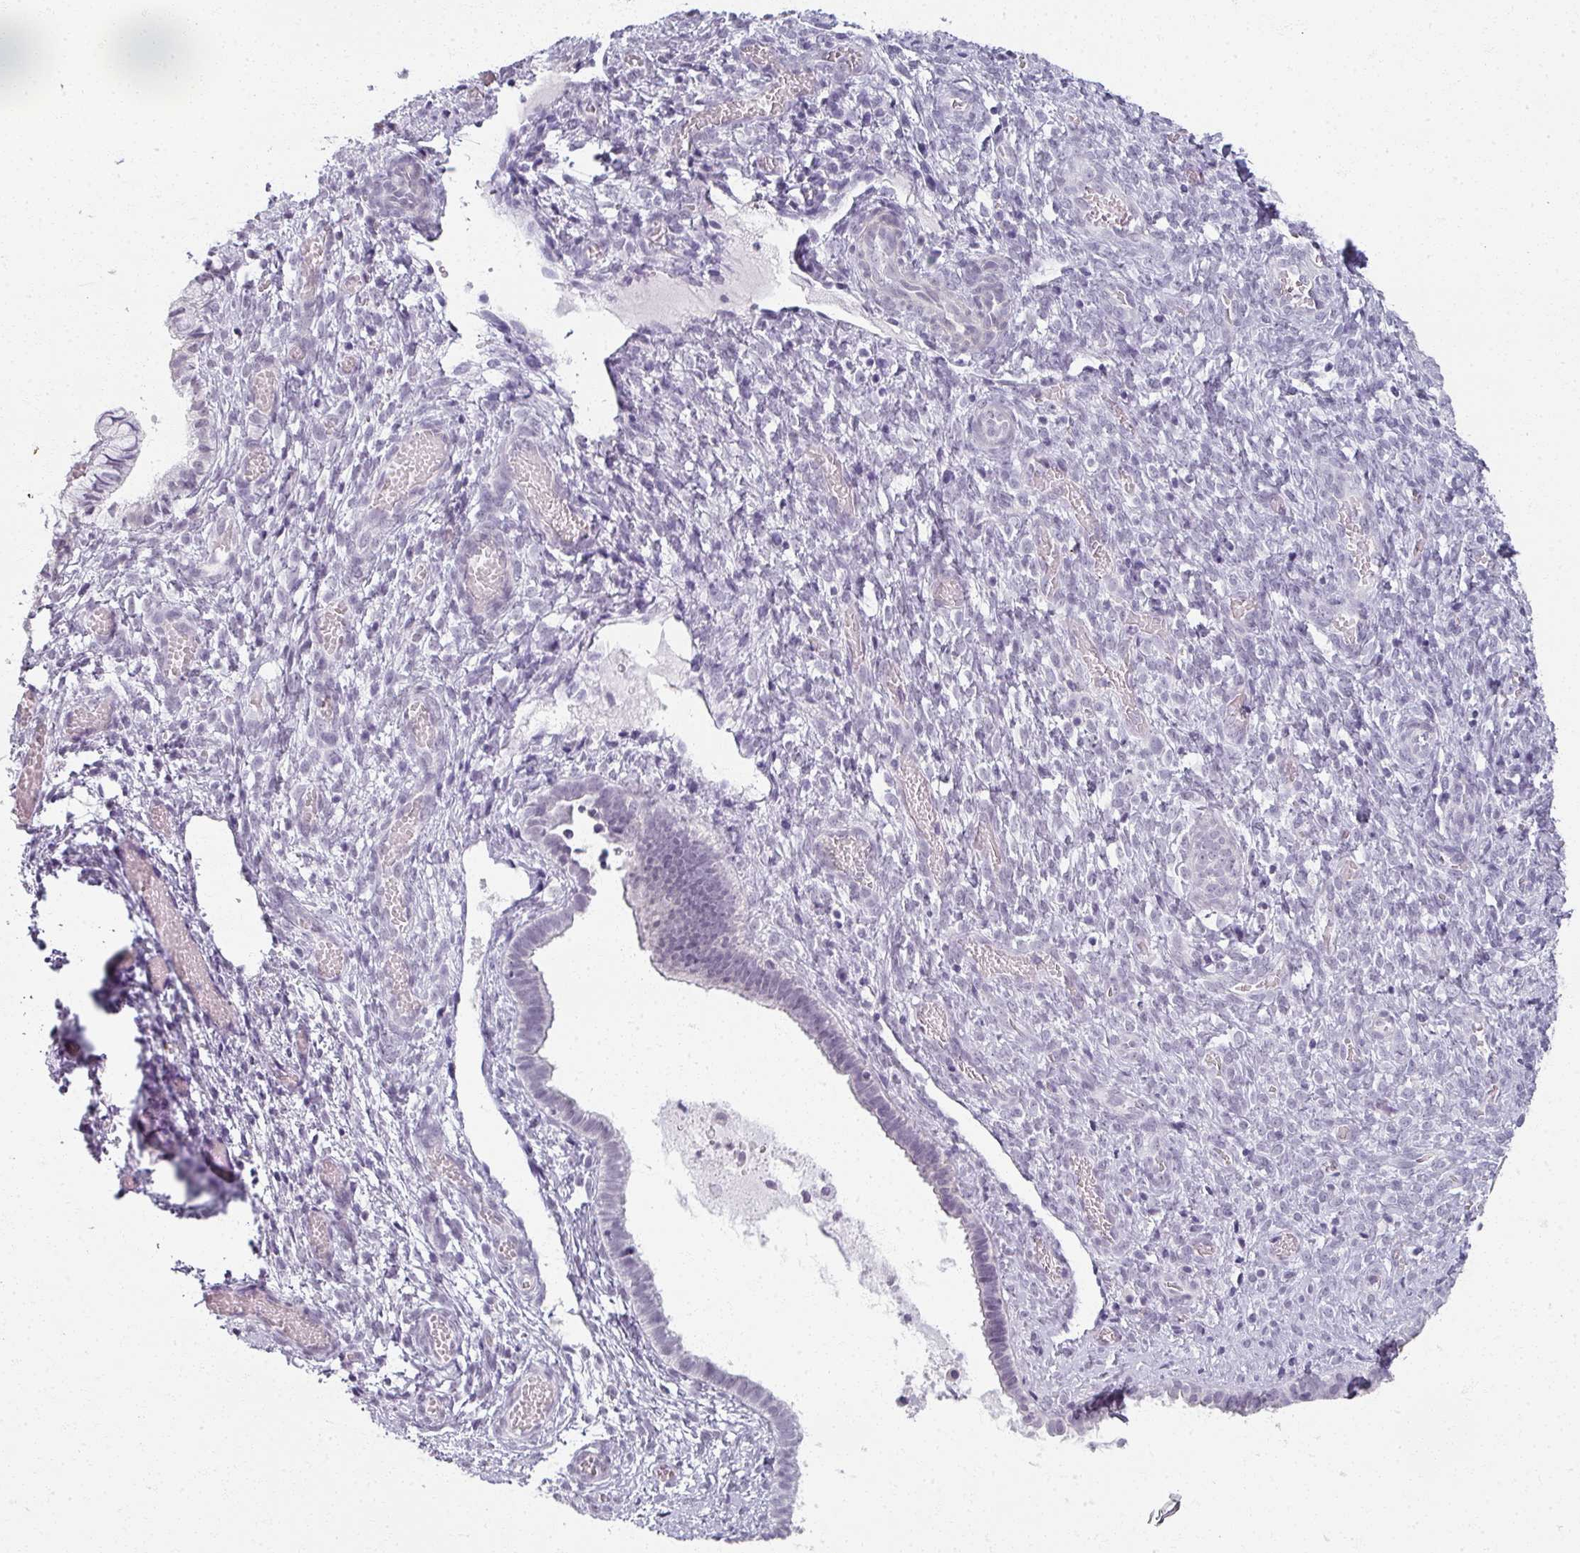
{"staining": {"intensity": "negative", "quantity": "none", "location": "none"}, "tissue": "cervical cancer", "cell_type": "Tumor cells", "image_type": "cancer", "snomed": [{"axis": "morphology", "description": "Squamous cell carcinoma, NOS"}, {"axis": "topography", "description": "Cervix"}], "caption": "A high-resolution photomicrograph shows immunohistochemistry (IHC) staining of squamous cell carcinoma (cervical), which exhibits no significant staining in tumor cells.", "gene": "RFPL2", "patient": {"sex": "female", "age": 59}}